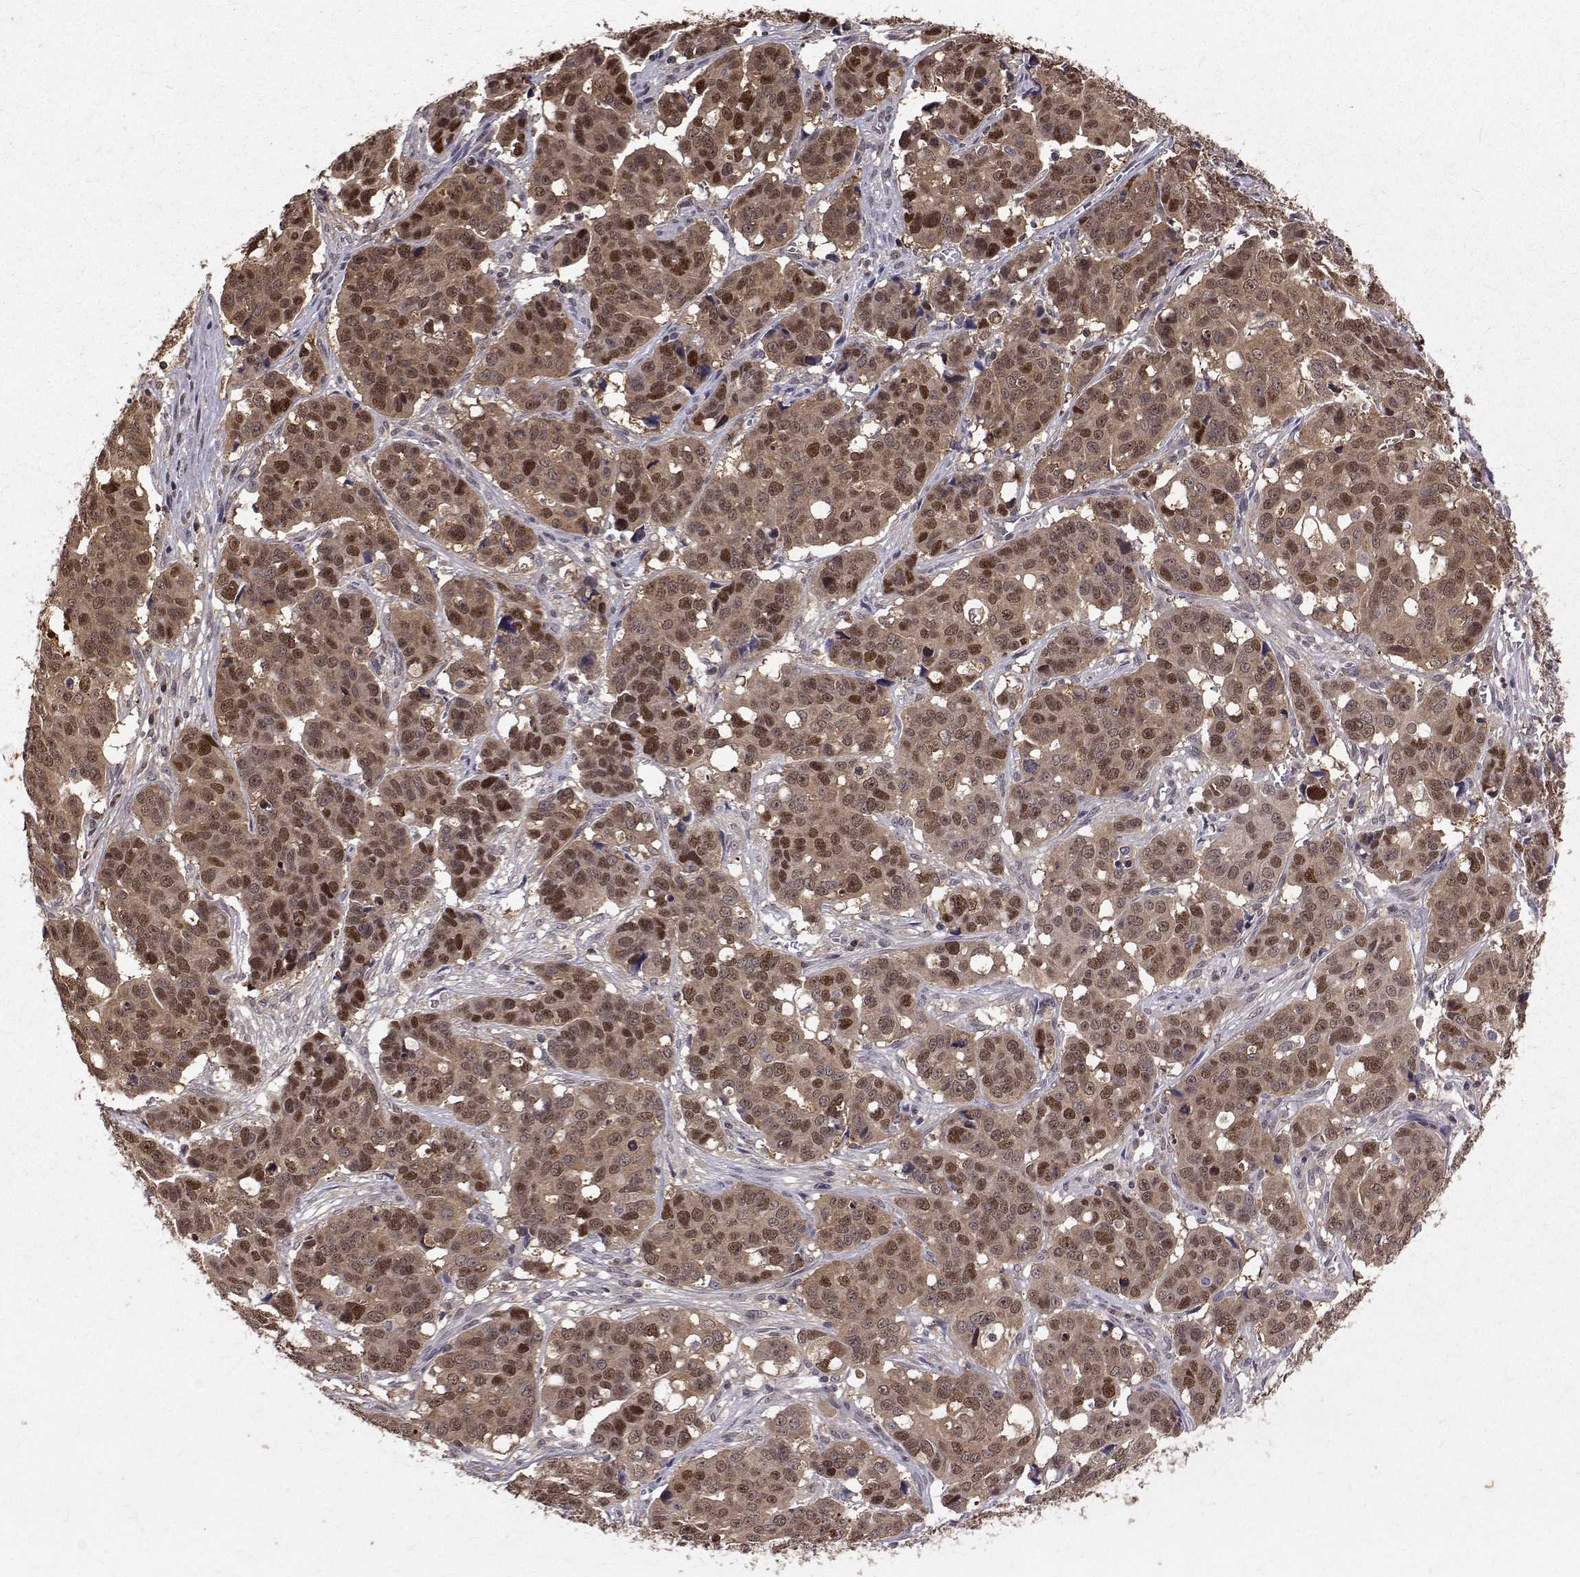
{"staining": {"intensity": "moderate", "quantity": ">75%", "location": "cytoplasmic/membranous,nuclear"}, "tissue": "ovarian cancer", "cell_type": "Tumor cells", "image_type": "cancer", "snomed": [{"axis": "morphology", "description": "Carcinoma, endometroid"}, {"axis": "topography", "description": "Ovary"}], "caption": "This is a histology image of immunohistochemistry (IHC) staining of ovarian cancer, which shows moderate staining in the cytoplasmic/membranous and nuclear of tumor cells.", "gene": "NIF3L1", "patient": {"sex": "female", "age": 78}}